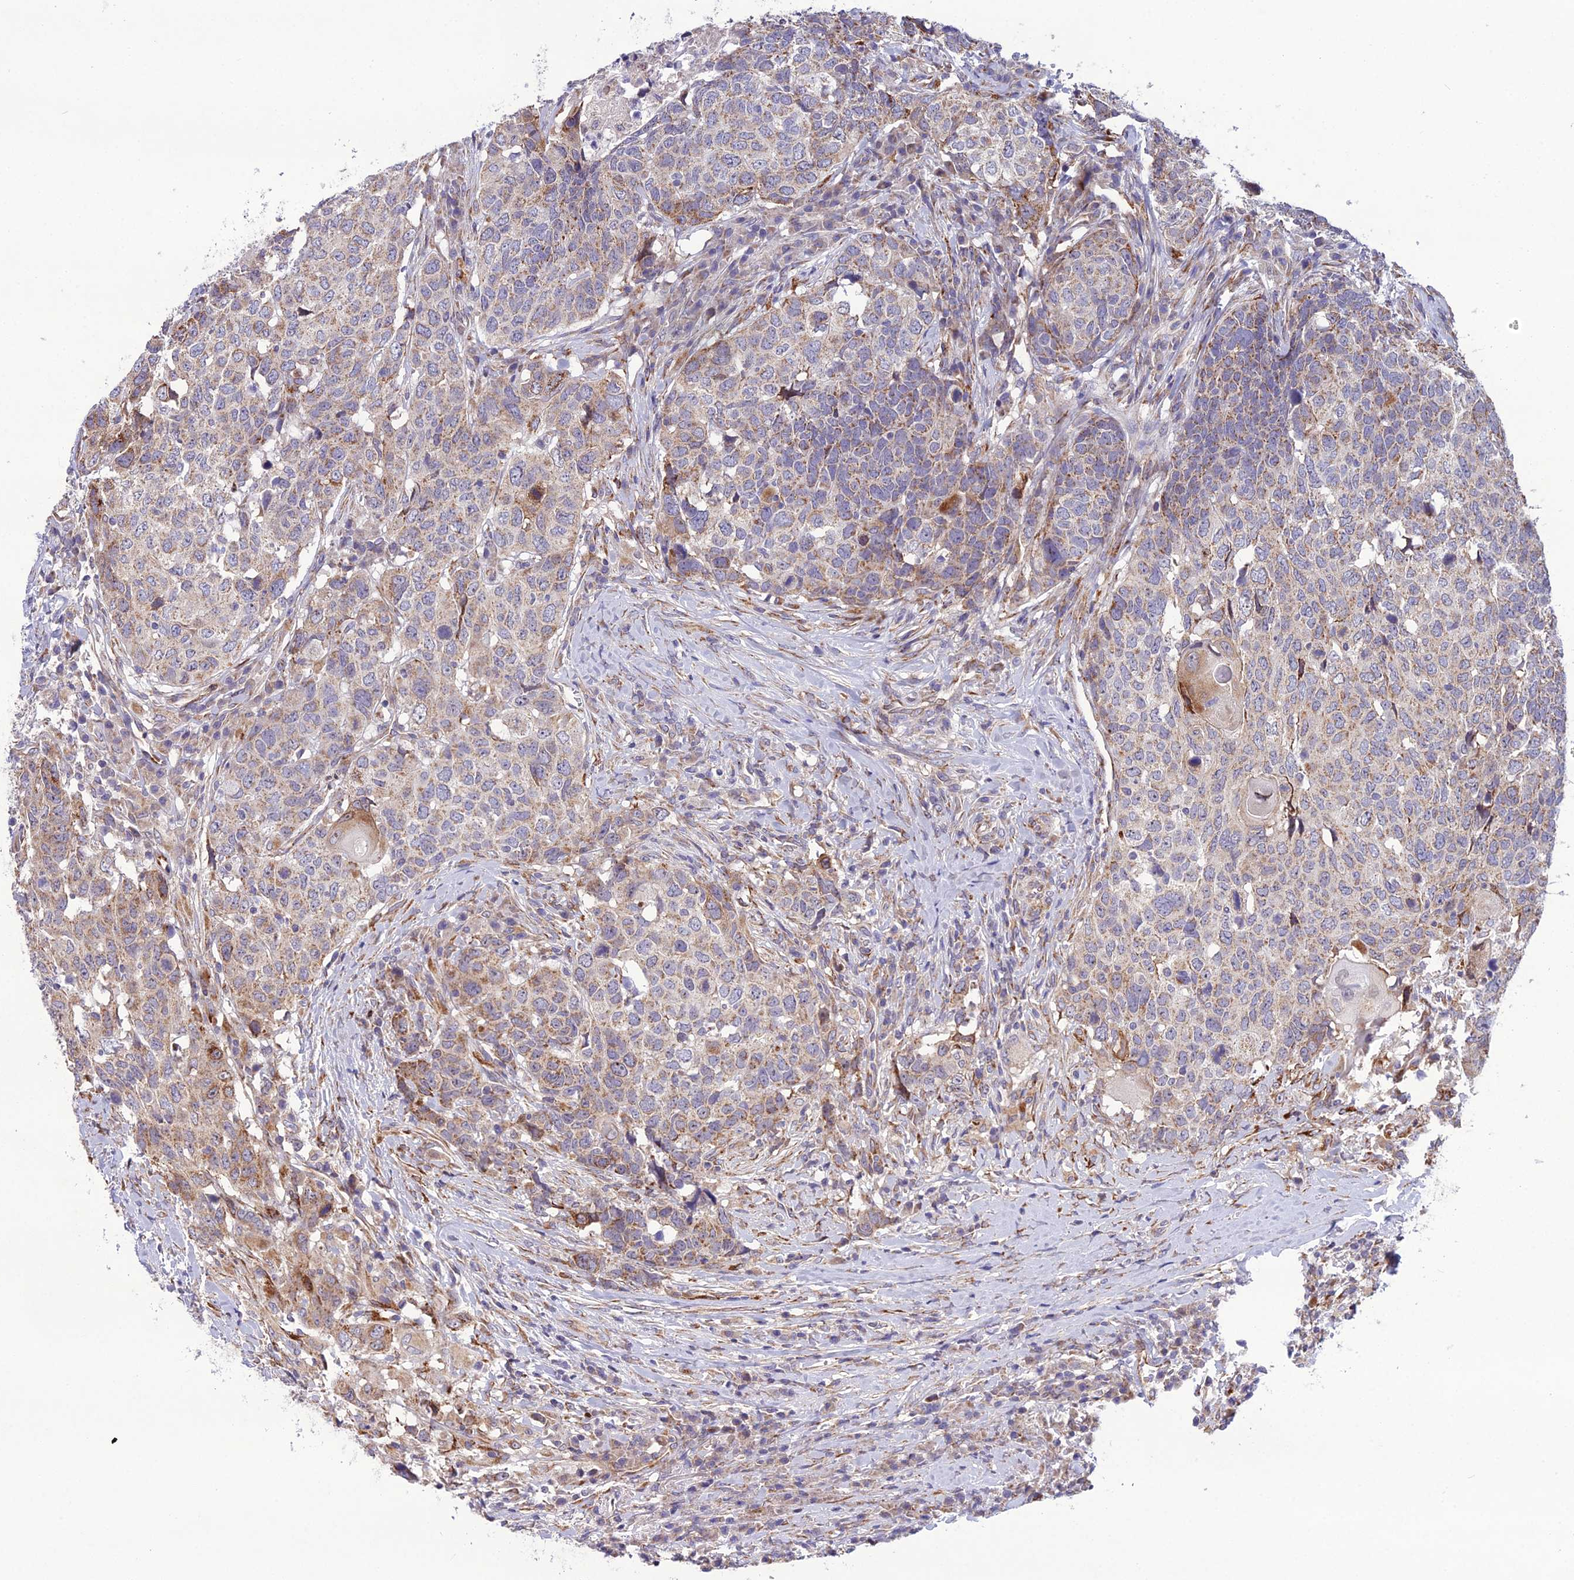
{"staining": {"intensity": "moderate", "quantity": "25%-75%", "location": "cytoplasmic/membranous"}, "tissue": "head and neck cancer", "cell_type": "Tumor cells", "image_type": "cancer", "snomed": [{"axis": "morphology", "description": "Squamous cell carcinoma, NOS"}, {"axis": "topography", "description": "Head-Neck"}], "caption": "Head and neck cancer tissue shows moderate cytoplasmic/membranous staining in about 25%-75% of tumor cells, visualized by immunohistochemistry. (Stains: DAB in brown, nuclei in blue, Microscopy: brightfield microscopy at high magnification).", "gene": "NODAL", "patient": {"sex": "male", "age": 66}}